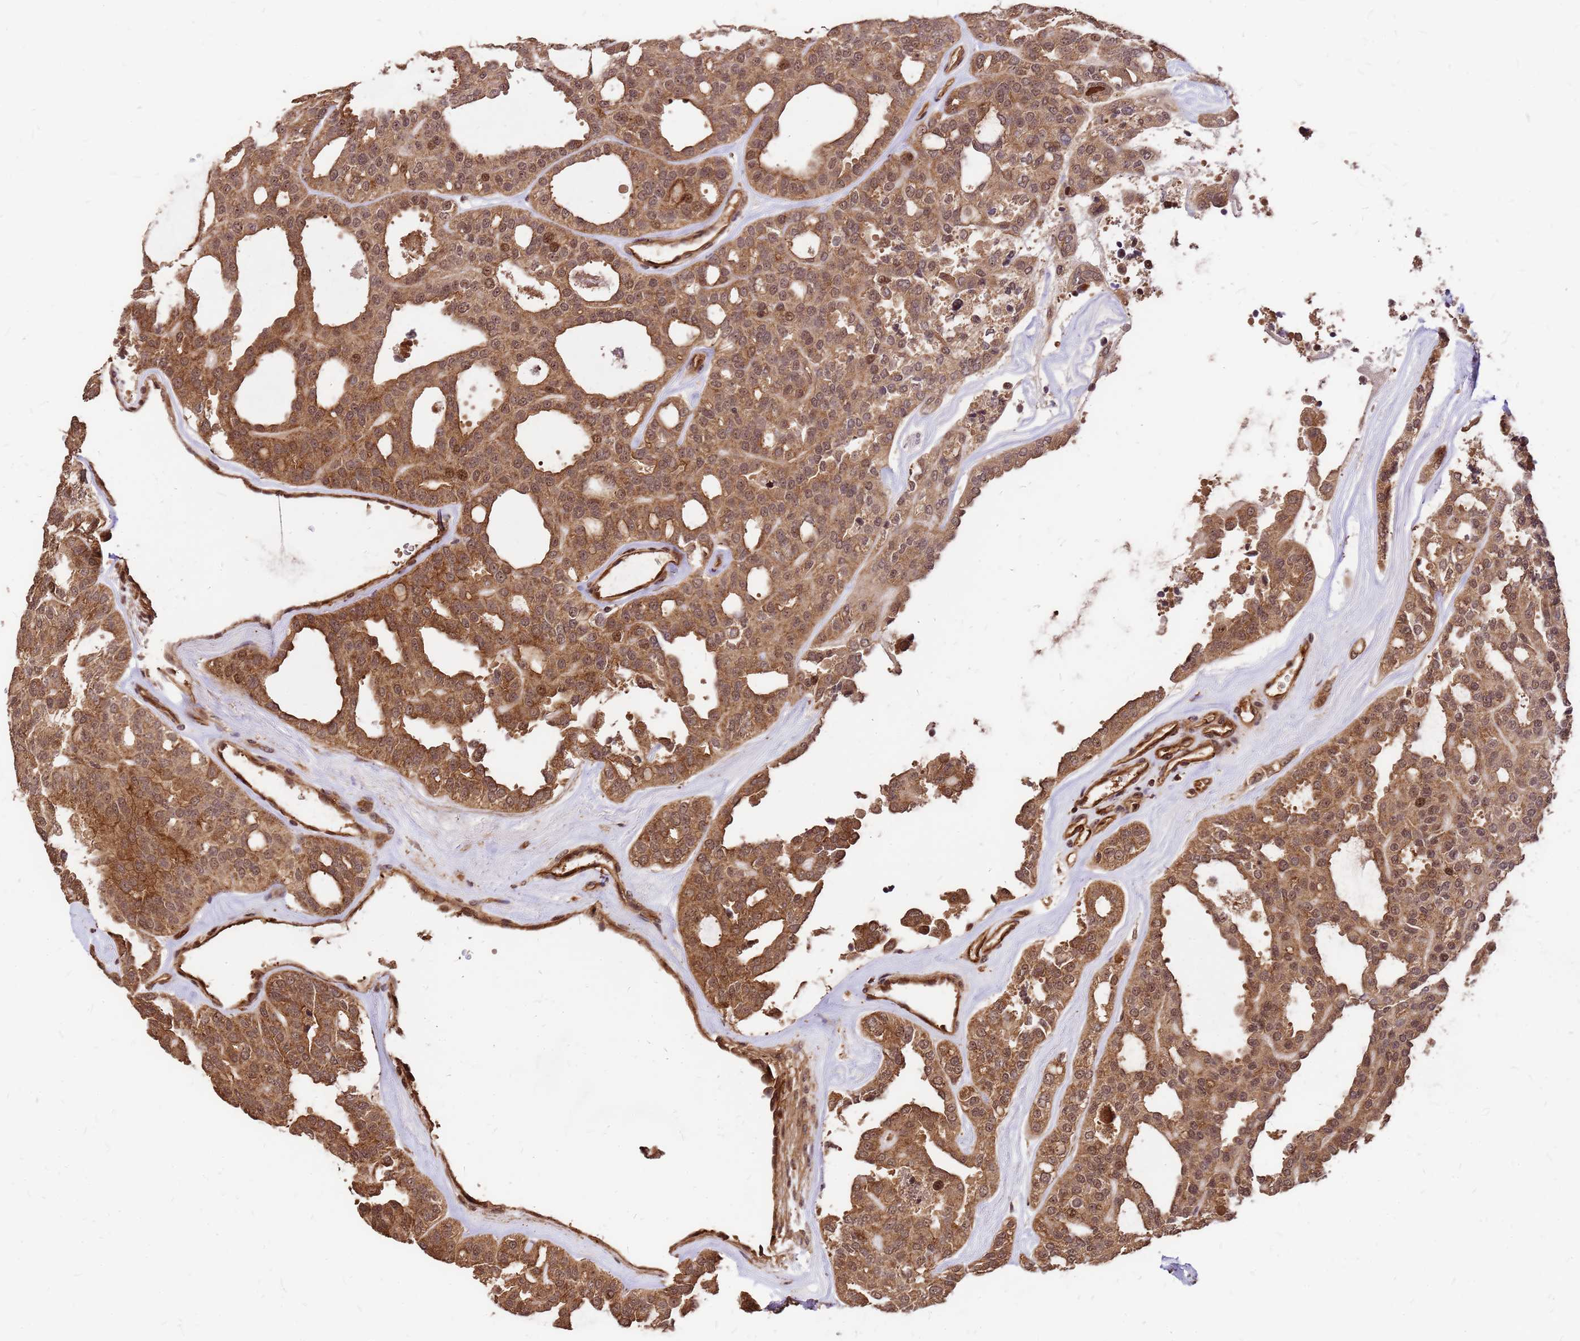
{"staining": {"intensity": "moderate", "quantity": ">75%", "location": "cytoplasmic/membranous,nuclear"}, "tissue": "thyroid cancer", "cell_type": "Tumor cells", "image_type": "cancer", "snomed": [{"axis": "morphology", "description": "Follicular adenoma carcinoma, NOS"}, {"axis": "topography", "description": "Thyroid gland"}], "caption": "Follicular adenoma carcinoma (thyroid) stained with immunohistochemistry (IHC) reveals moderate cytoplasmic/membranous and nuclear positivity in about >75% of tumor cells.", "gene": "GPATCH8", "patient": {"sex": "male", "age": 75}}